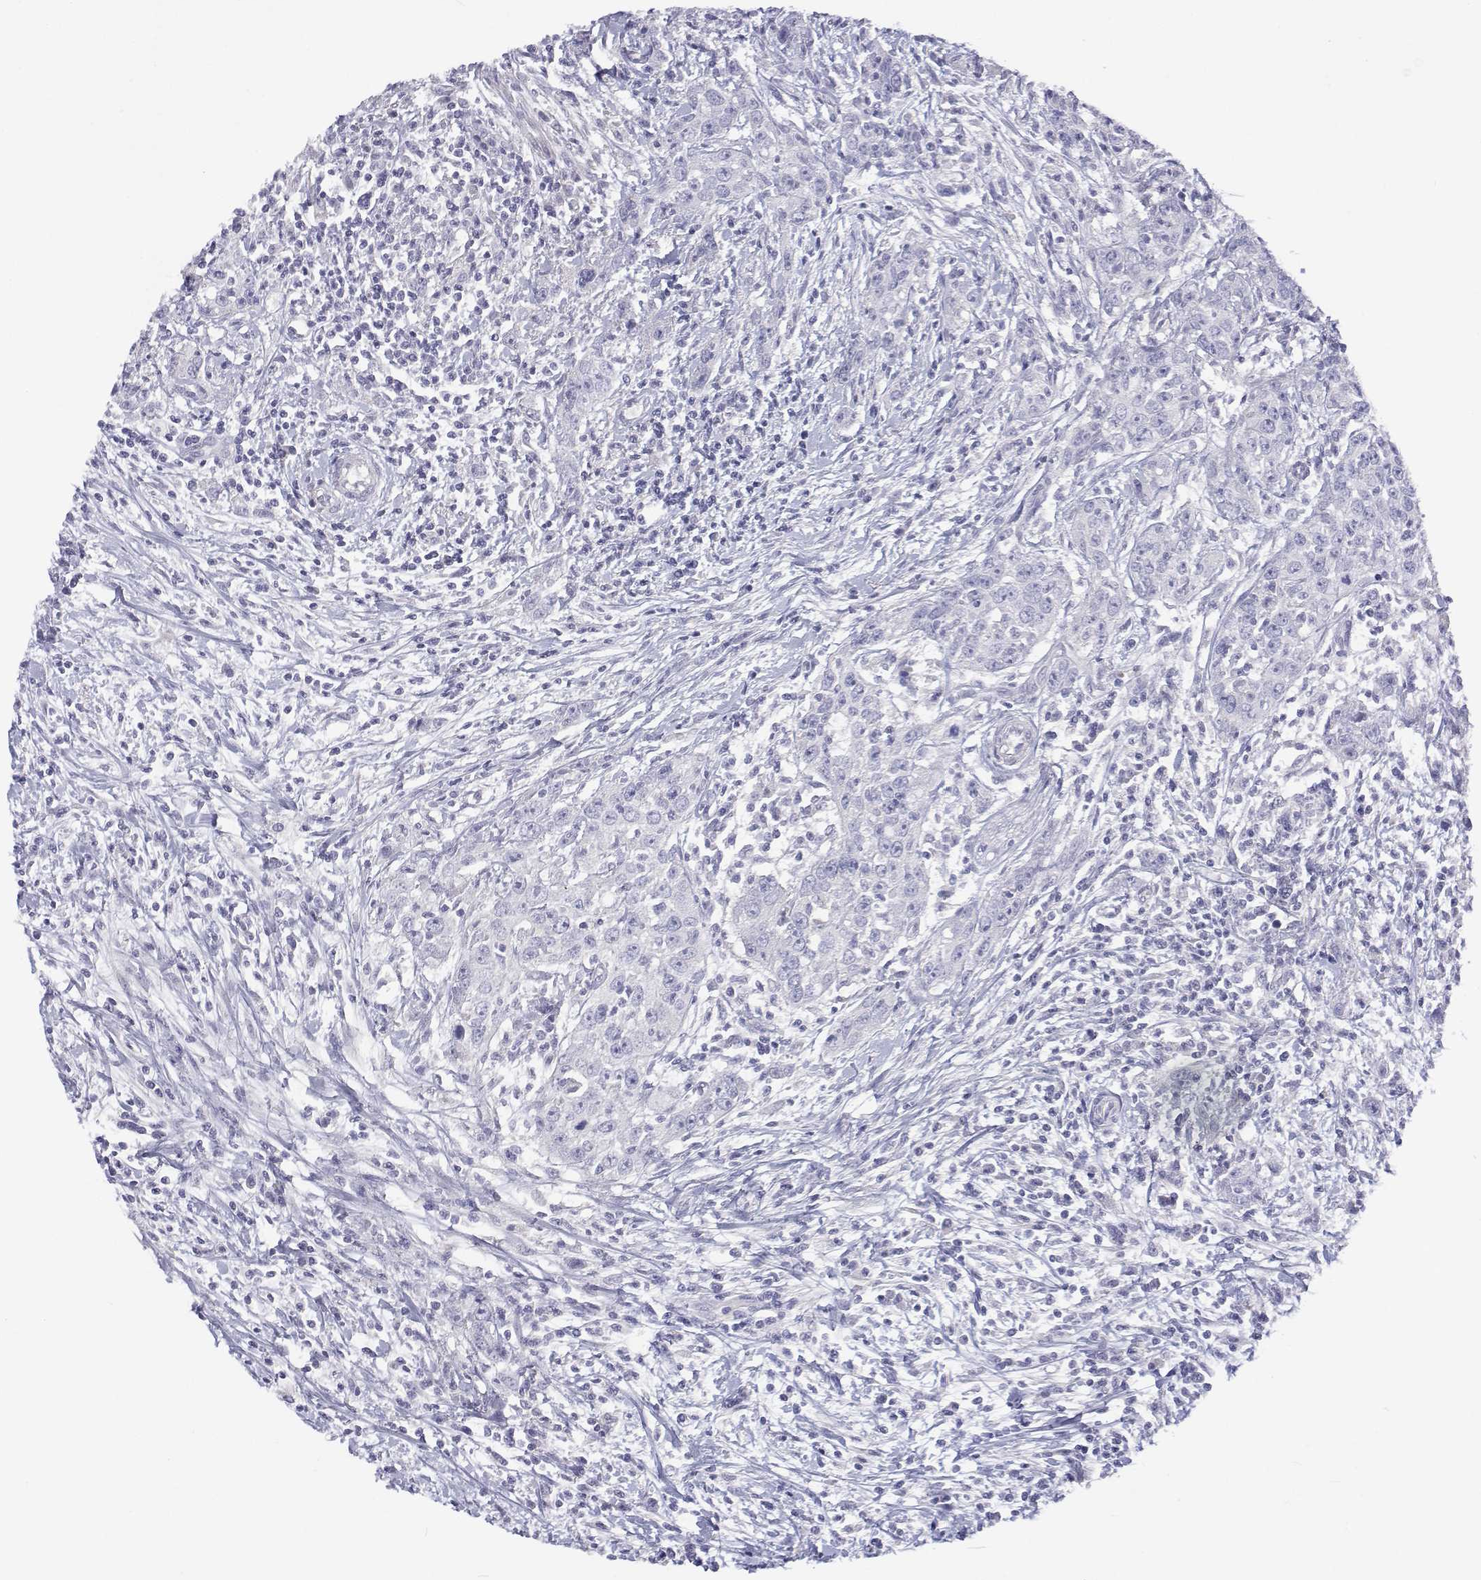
{"staining": {"intensity": "negative", "quantity": "none", "location": "none"}, "tissue": "urothelial cancer", "cell_type": "Tumor cells", "image_type": "cancer", "snomed": [{"axis": "morphology", "description": "Urothelial carcinoma, High grade"}, {"axis": "topography", "description": "Urinary bladder"}], "caption": "This micrograph is of high-grade urothelial carcinoma stained with immunohistochemistry to label a protein in brown with the nuclei are counter-stained blue. There is no positivity in tumor cells.", "gene": "ANKRD65", "patient": {"sex": "male", "age": 83}}